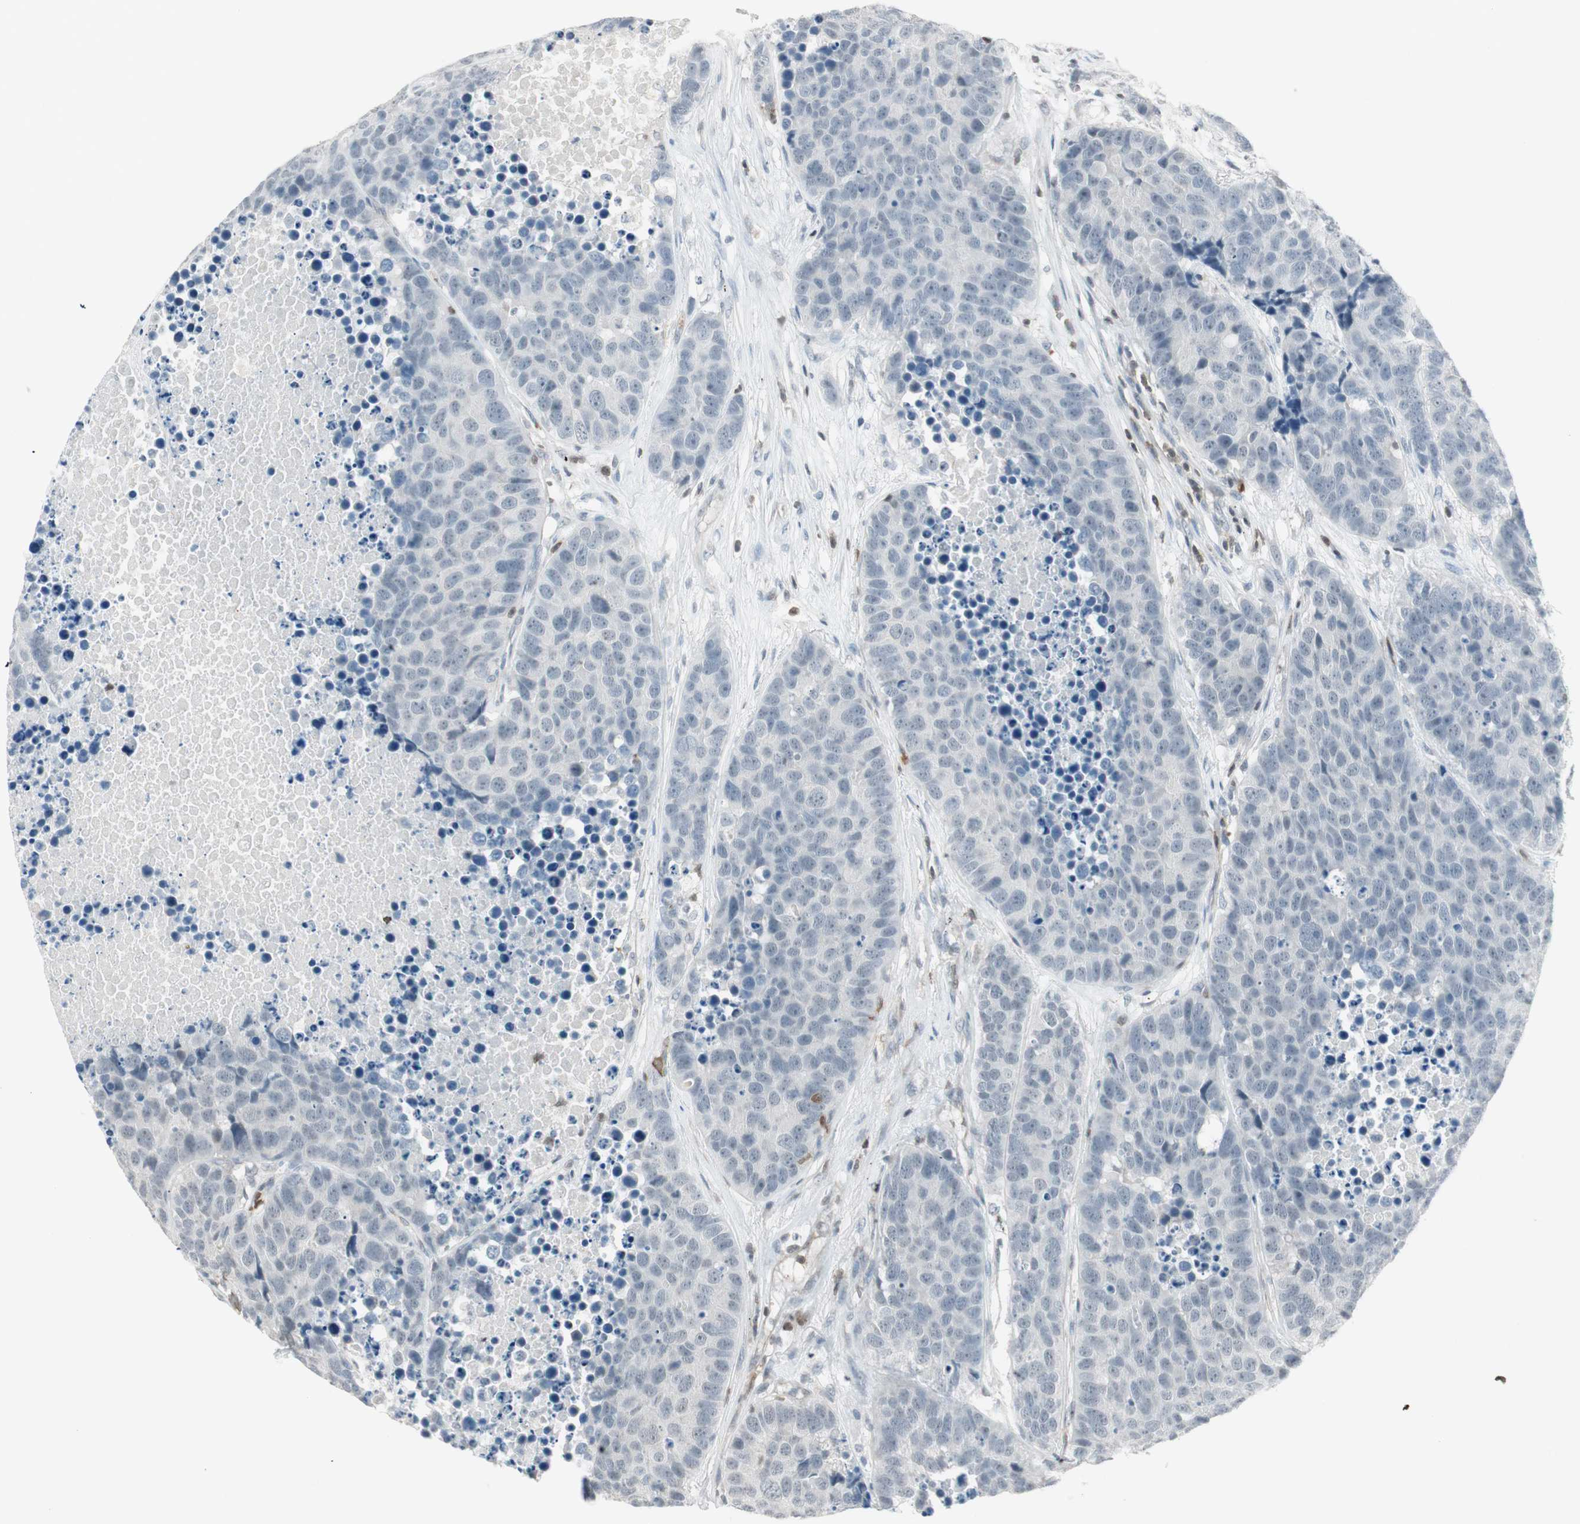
{"staining": {"intensity": "negative", "quantity": "none", "location": "none"}, "tissue": "carcinoid", "cell_type": "Tumor cells", "image_type": "cancer", "snomed": [{"axis": "morphology", "description": "Carcinoid, malignant, NOS"}, {"axis": "topography", "description": "Lung"}], "caption": "This is an immunohistochemistry photomicrograph of carcinoid. There is no positivity in tumor cells.", "gene": "MAP4K1", "patient": {"sex": "male", "age": 60}}